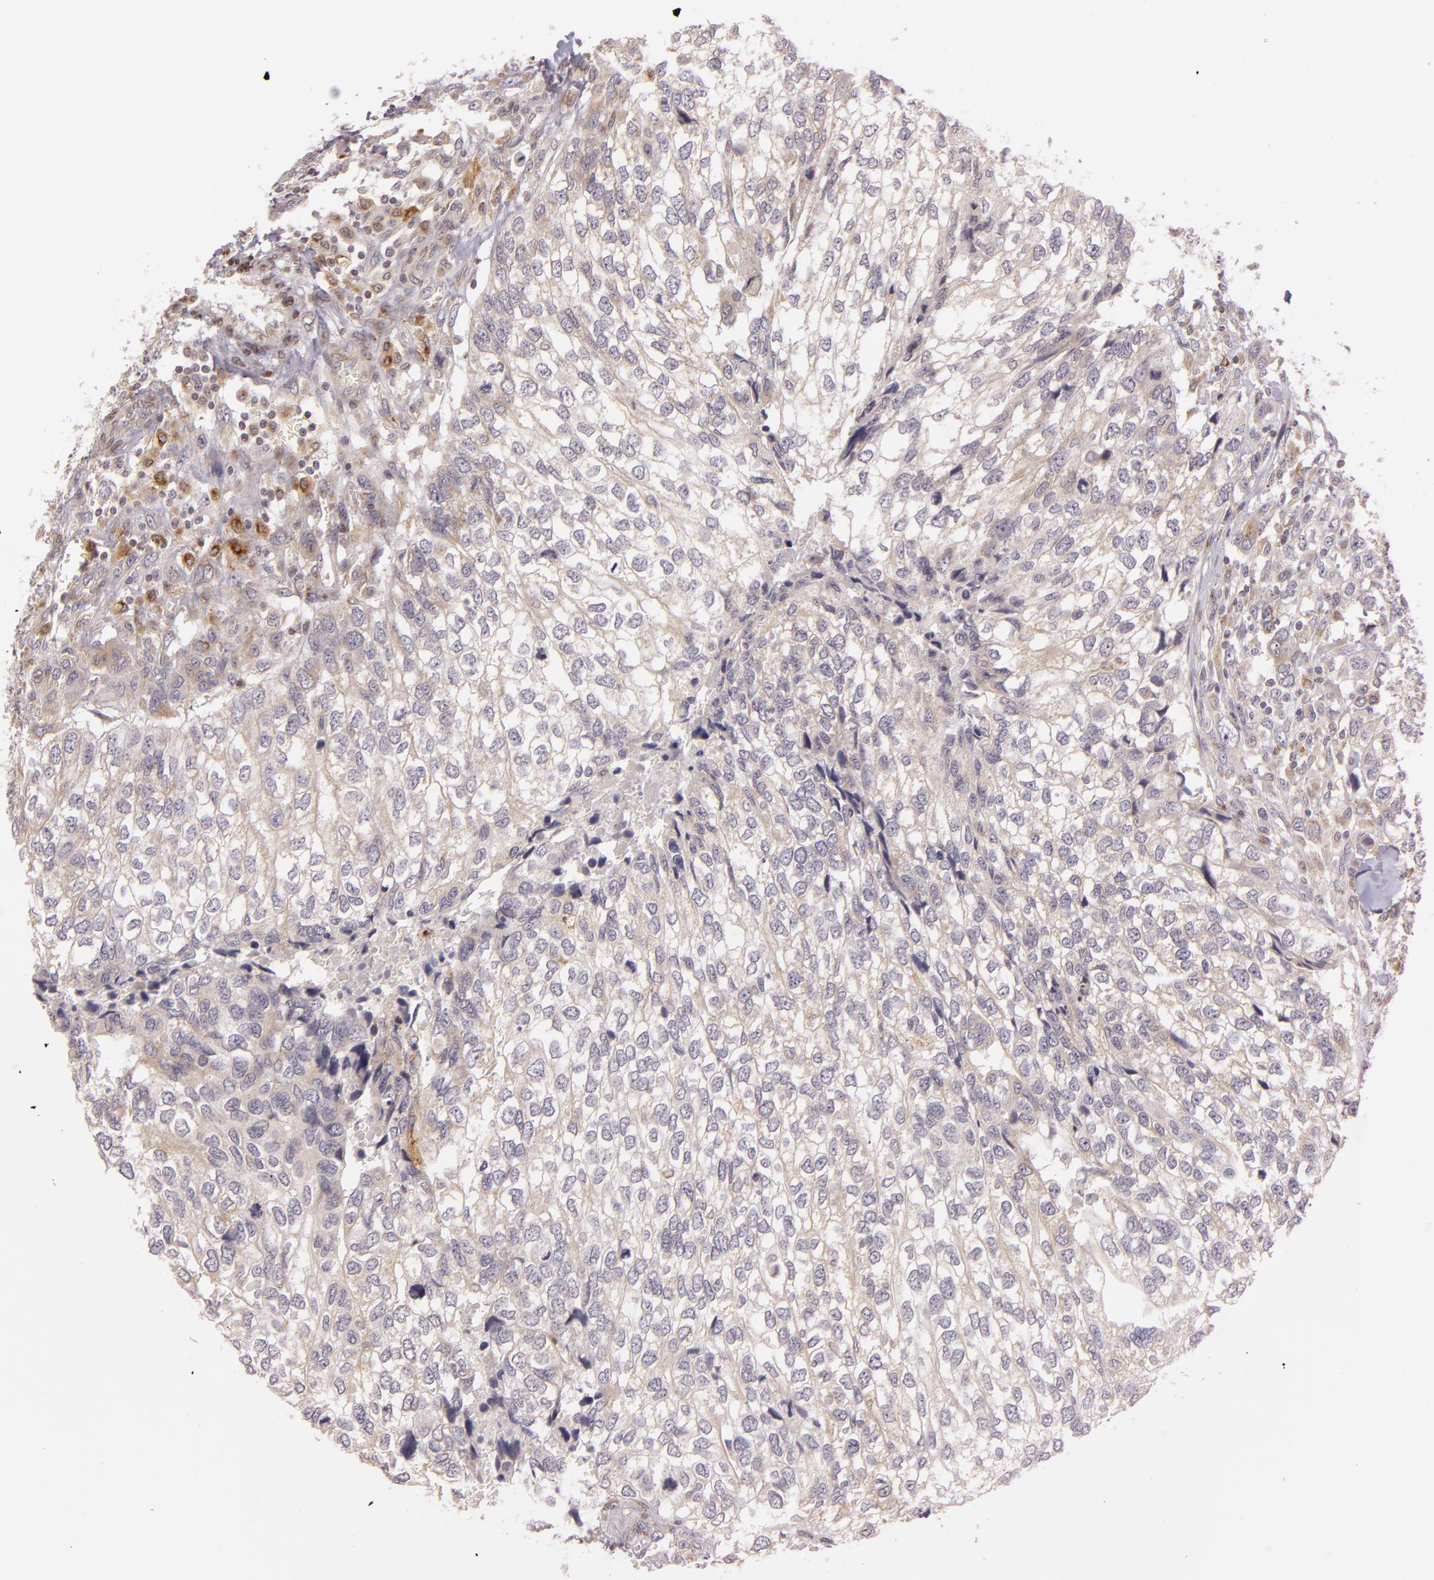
{"staining": {"intensity": "moderate", "quantity": ">75%", "location": "cytoplasmic/membranous"}, "tissue": "breast cancer", "cell_type": "Tumor cells", "image_type": "cancer", "snomed": [{"axis": "morphology", "description": "Neoplasm, malignant, NOS"}, {"axis": "topography", "description": "Breast"}], "caption": "This is a photomicrograph of immunohistochemistry staining of breast cancer, which shows moderate positivity in the cytoplasmic/membranous of tumor cells.", "gene": "LGMN", "patient": {"sex": "female", "age": 50}}